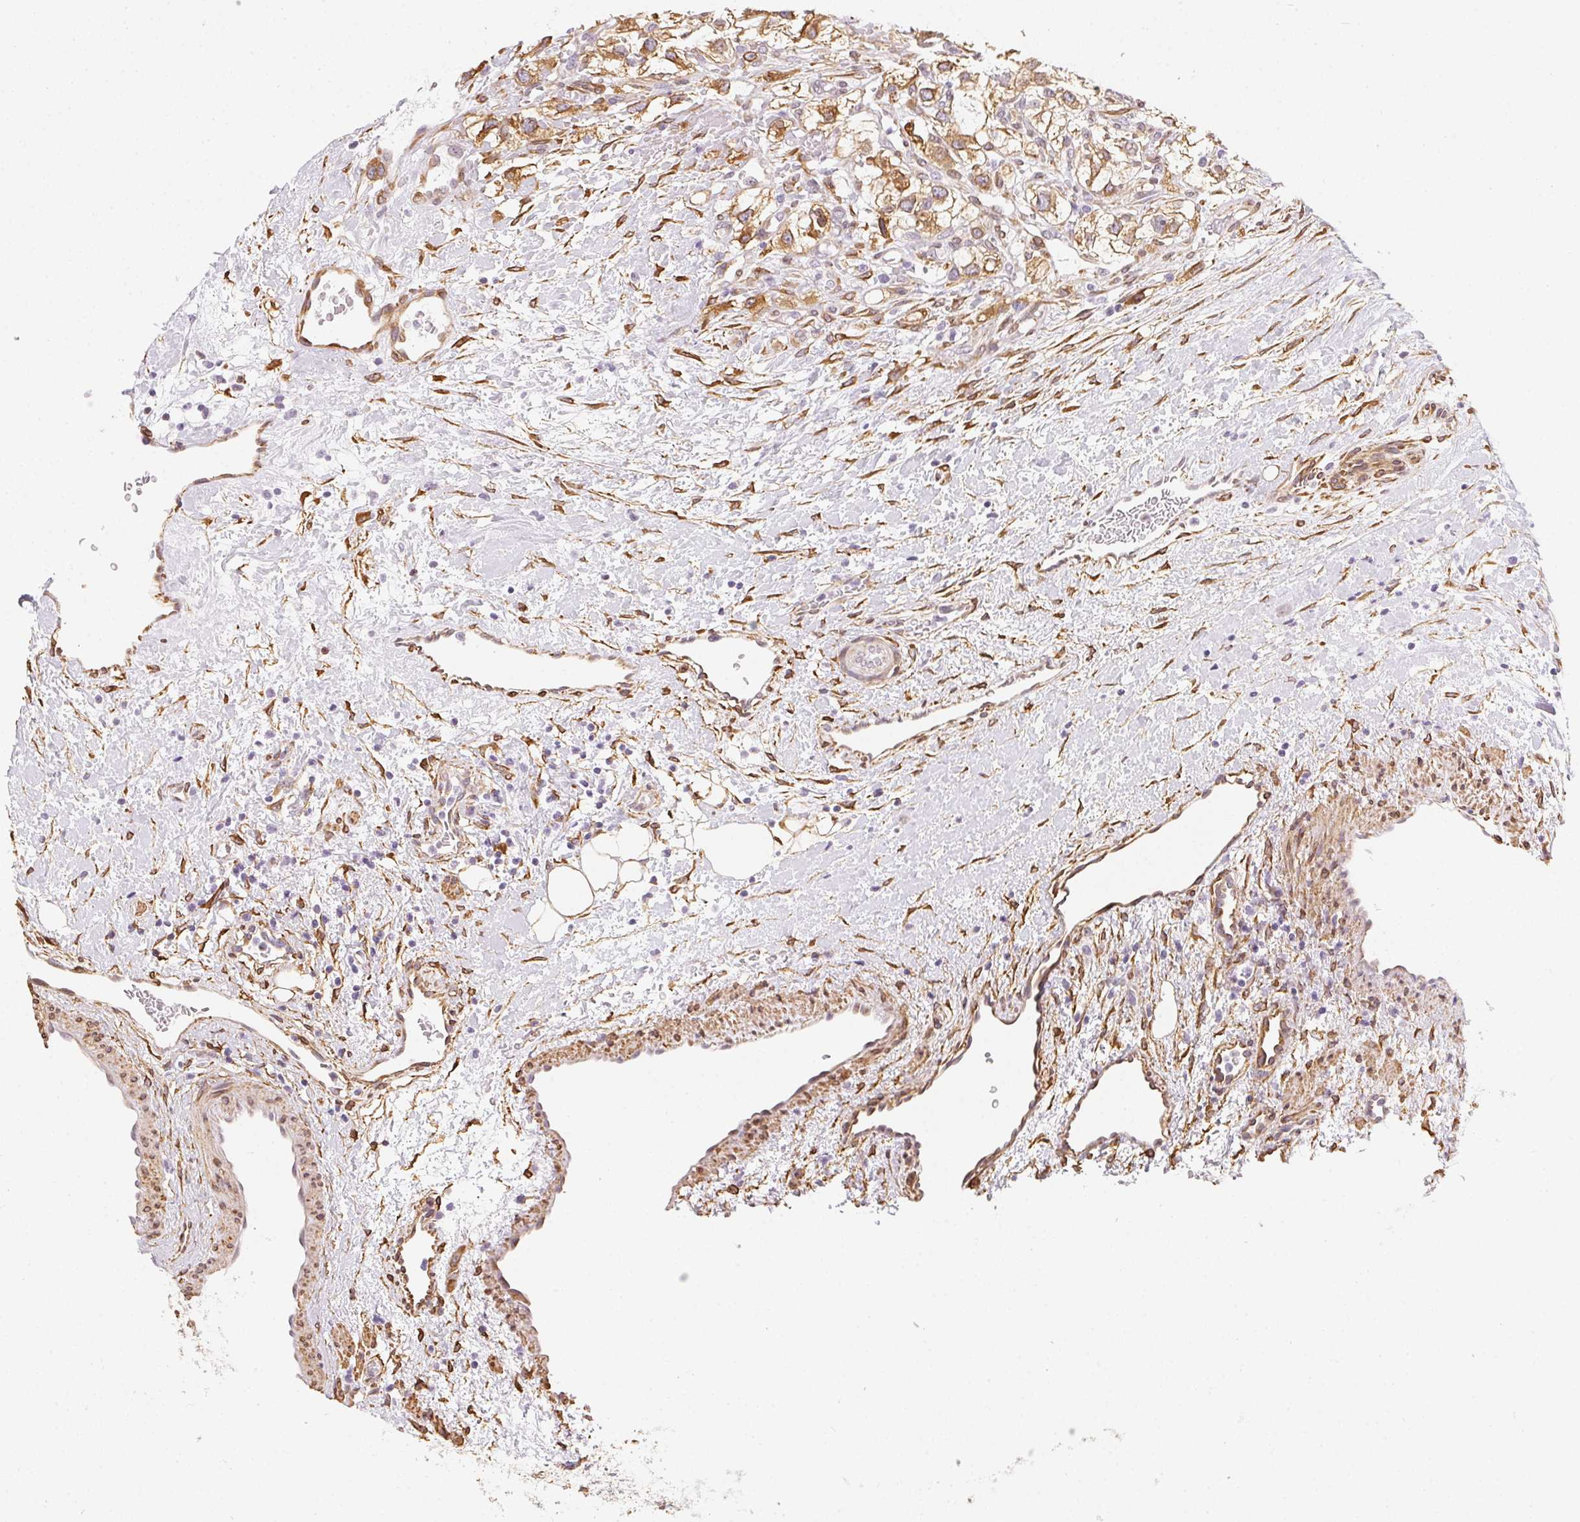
{"staining": {"intensity": "moderate", "quantity": "25%-75%", "location": "cytoplasmic/membranous"}, "tissue": "renal cancer", "cell_type": "Tumor cells", "image_type": "cancer", "snomed": [{"axis": "morphology", "description": "Adenocarcinoma, NOS"}, {"axis": "topography", "description": "Kidney"}], "caption": "Human renal cancer (adenocarcinoma) stained with a brown dye reveals moderate cytoplasmic/membranous positive expression in about 25%-75% of tumor cells.", "gene": "RSBN1", "patient": {"sex": "male", "age": 59}}